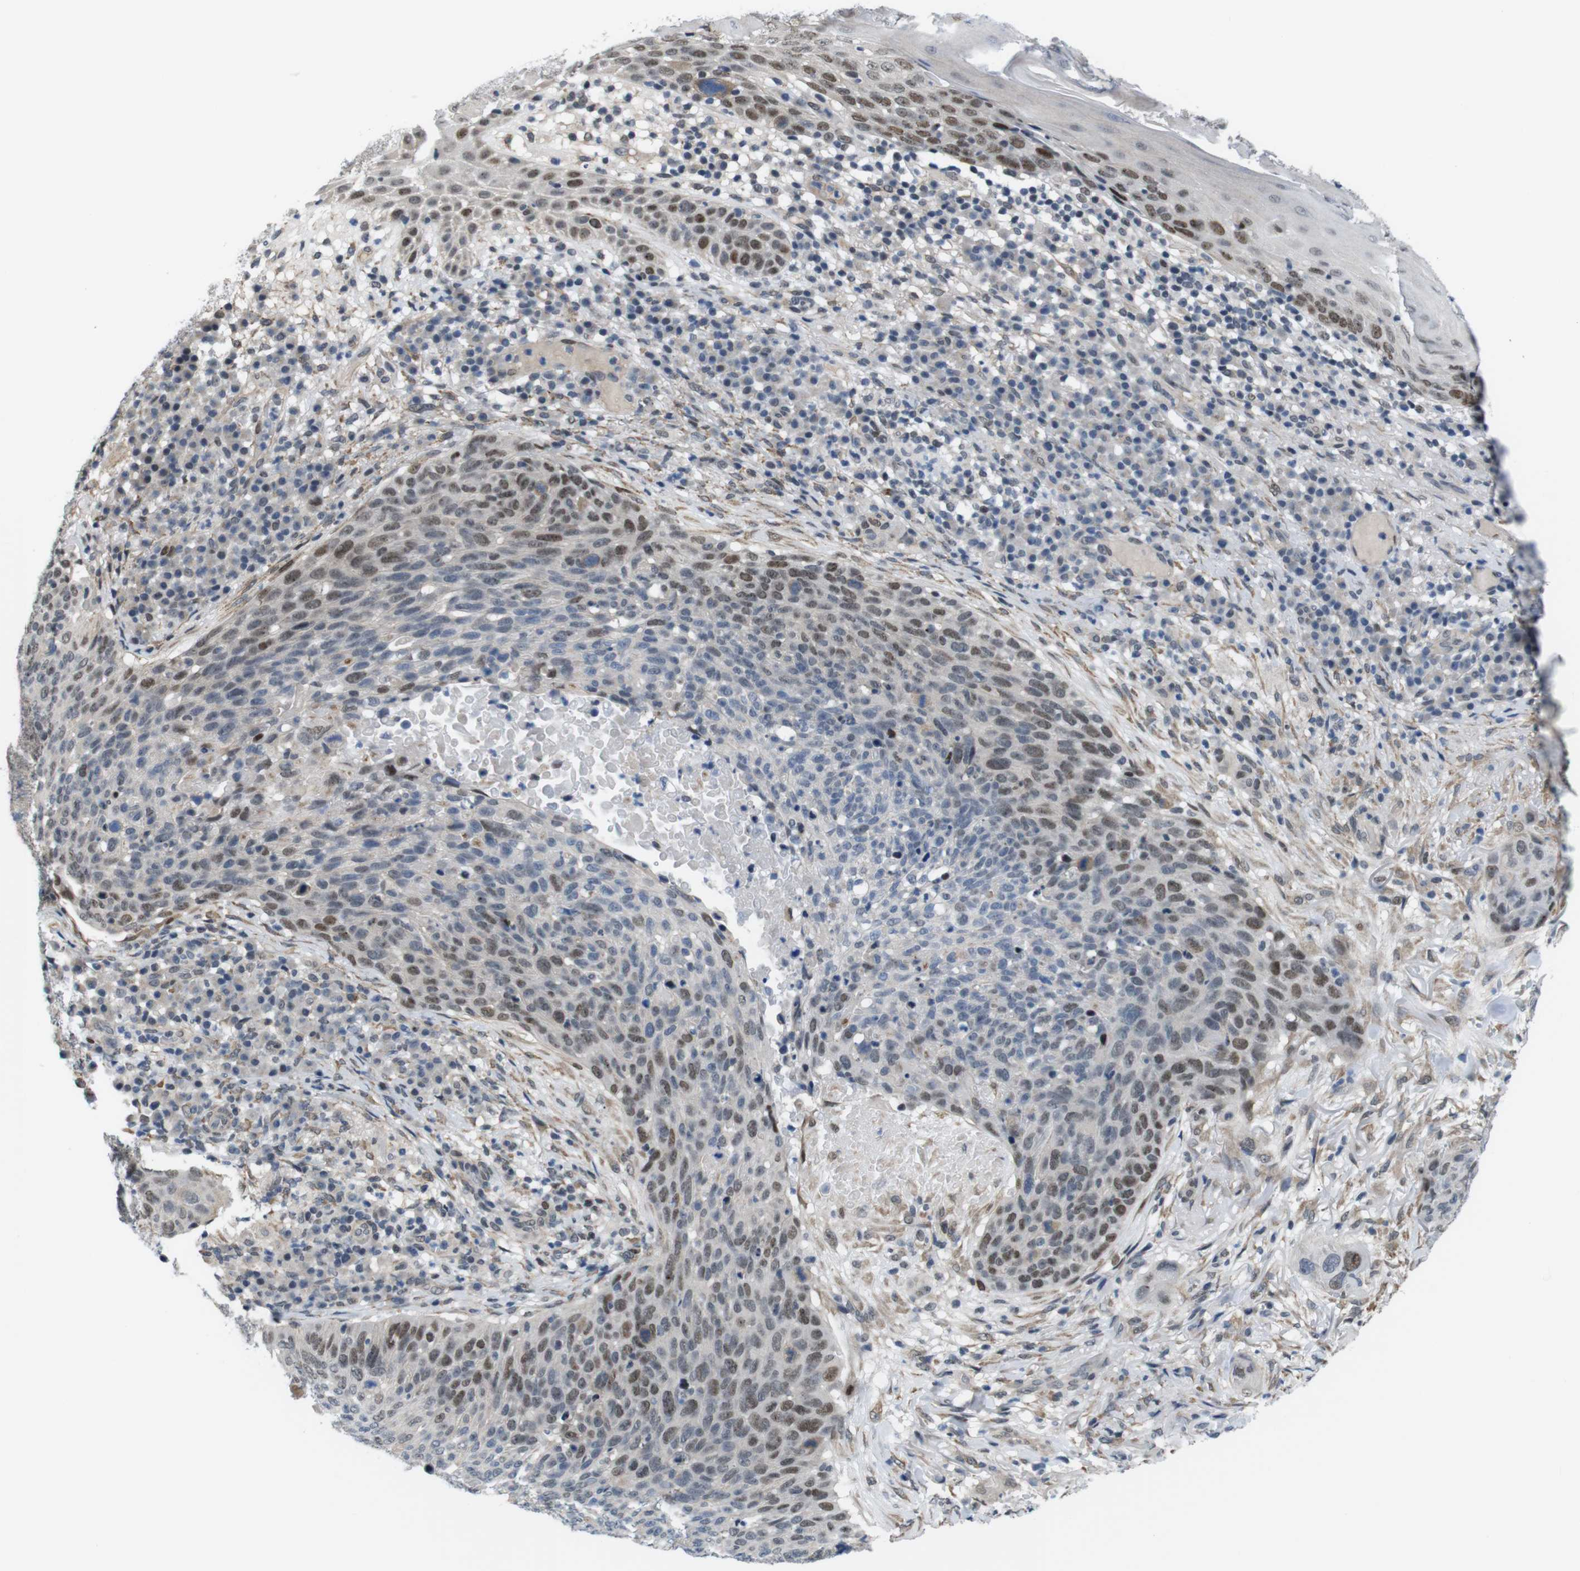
{"staining": {"intensity": "moderate", "quantity": "25%-75%", "location": "nuclear"}, "tissue": "skin cancer", "cell_type": "Tumor cells", "image_type": "cancer", "snomed": [{"axis": "morphology", "description": "Squamous cell carcinoma in situ, NOS"}, {"axis": "morphology", "description": "Squamous cell carcinoma, NOS"}, {"axis": "topography", "description": "Skin"}], "caption": "This micrograph reveals IHC staining of human skin cancer, with medium moderate nuclear expression in approximately 25%-75% of tumor cells.", "gene": "SMCO2", "patient": {"sex": "male", "age": 93}}